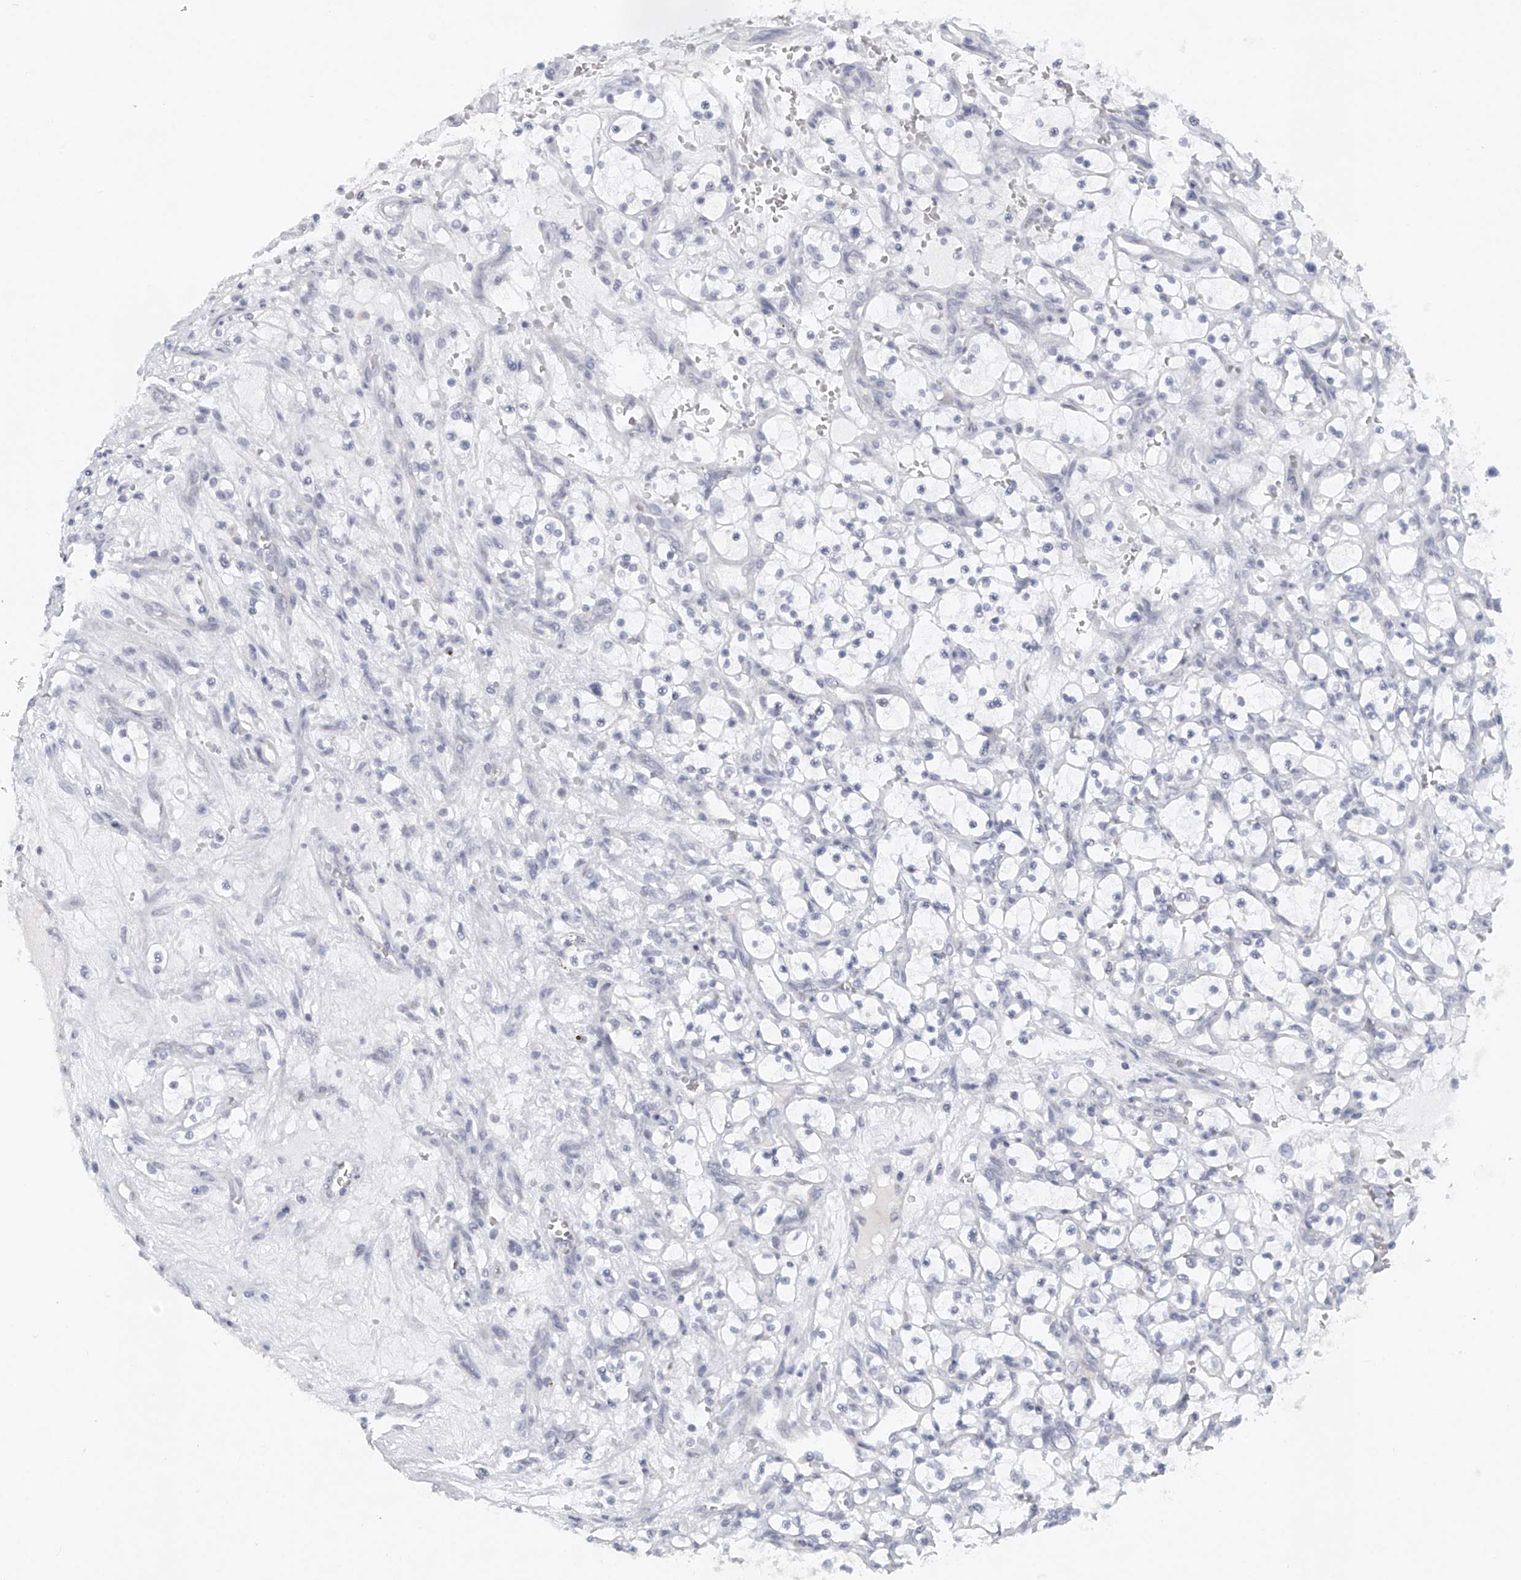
{"staining": {"intensity": "negative", "quantity": "none", "location": "none"}, "tissue": "renal cancer", "cell_type": "Tumor cells", "image_type": "cancer", "snomed": [{"axis": "morphology", "description": "Adenocarcinoma, NOS"}, {"axis": "topography", "description": "Kidney"}], "caption": "Tumor cells show no significant protein staining in renal cancer (adenocarcinoma).", "gene": "FAT2", "patient": {"sex": "female", "age": 69}}